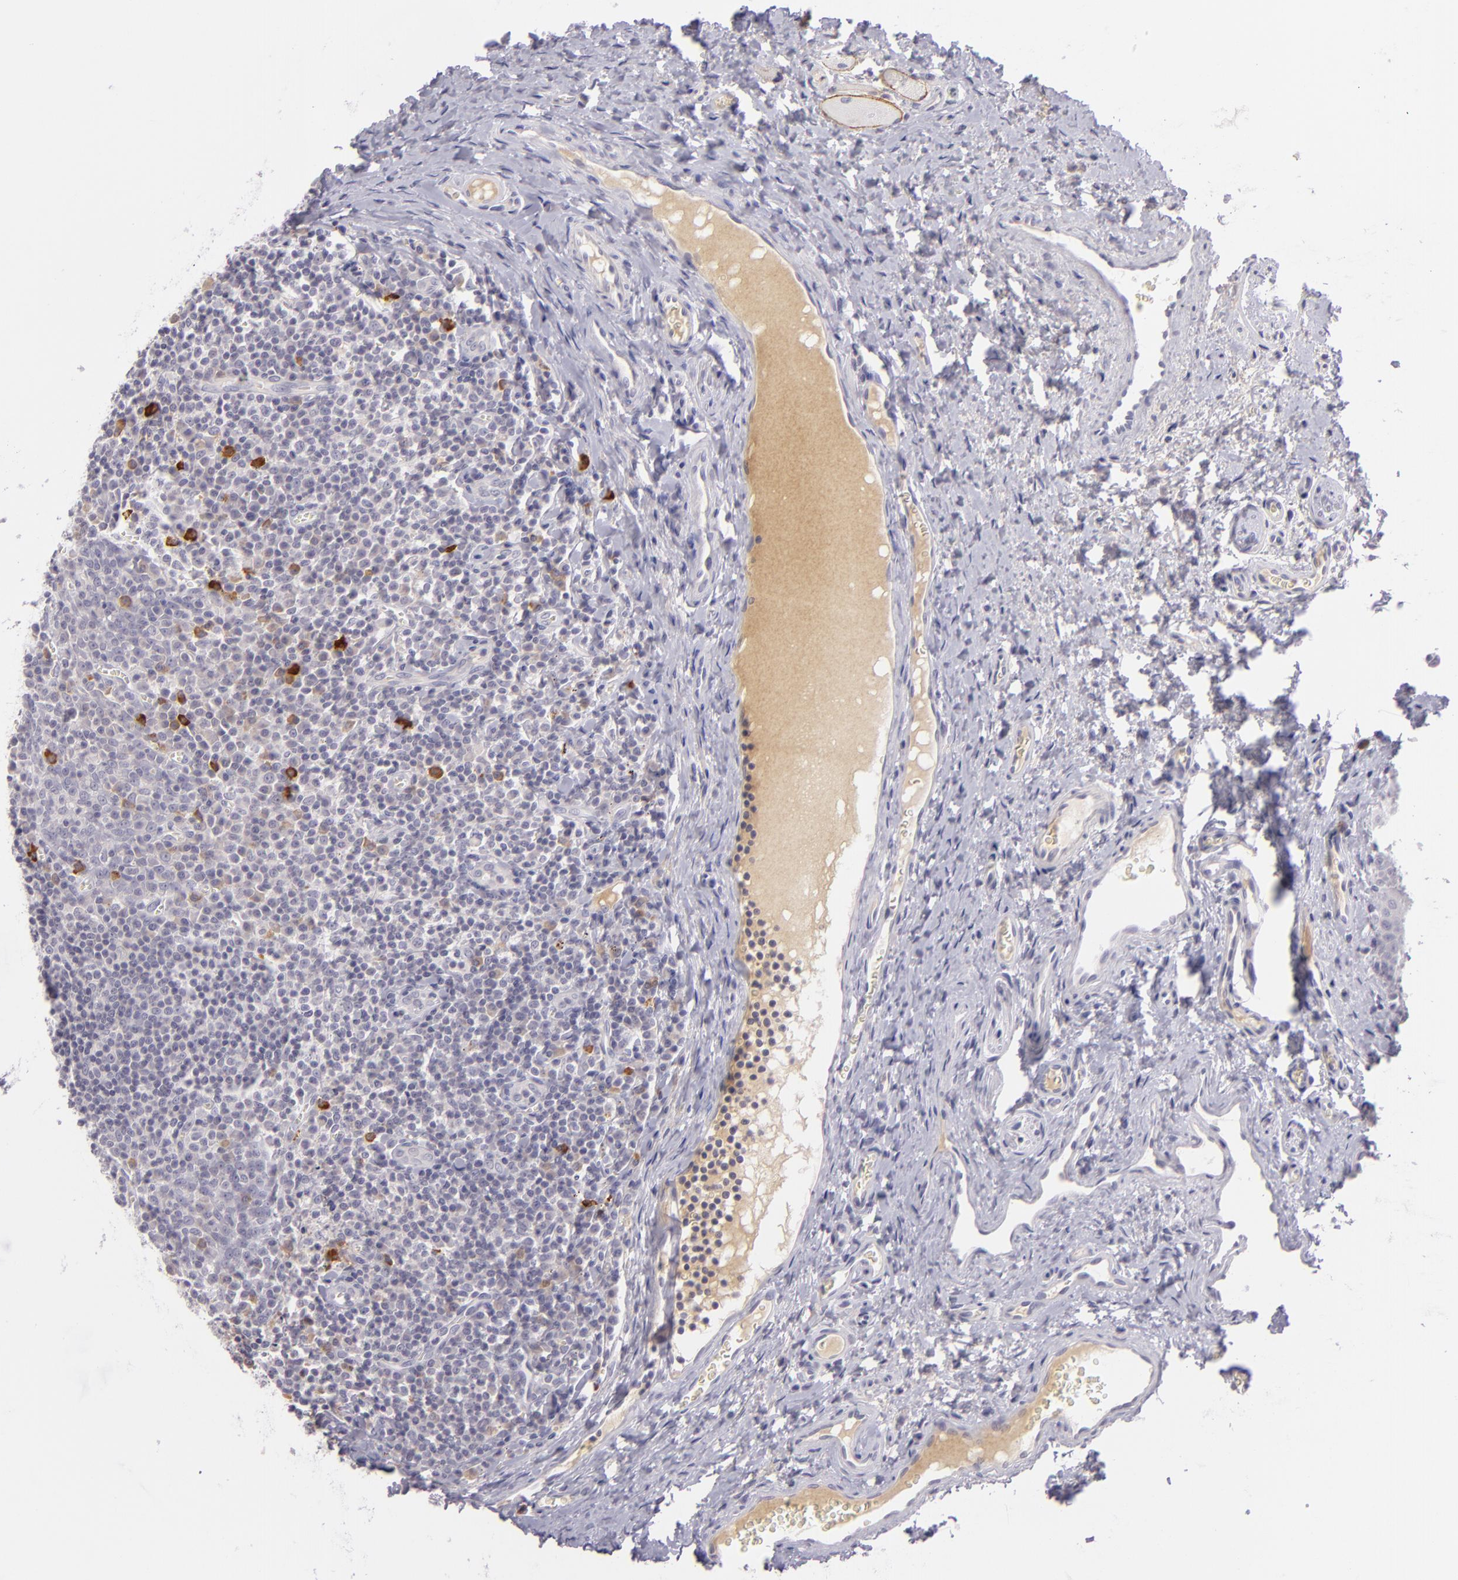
{"staining": {"intensity": "negative", "quantity": "none", "location": "none"}, "tissue": "oral mucosa", "cell_type": "Squamous epithelial cells", "image_type": "normal", "snomed": [{"axis": "morphology", "description": "Normal tissue, NOS"}, {"axis": "topography", "description": "Oral tissue"}], "caption": "IHC of benign oral mucosa demonstrates no positivity in squamous epithelial cells. The staining was performed using DAB (3,3'-diaminobenzidine) to visualize the protein expression in brown, while the nuclei were stained in blue with hematoxylin (Magnification: 20x).", "gene": "DAG1", "patient": {"sex": "male", "age": 20}}